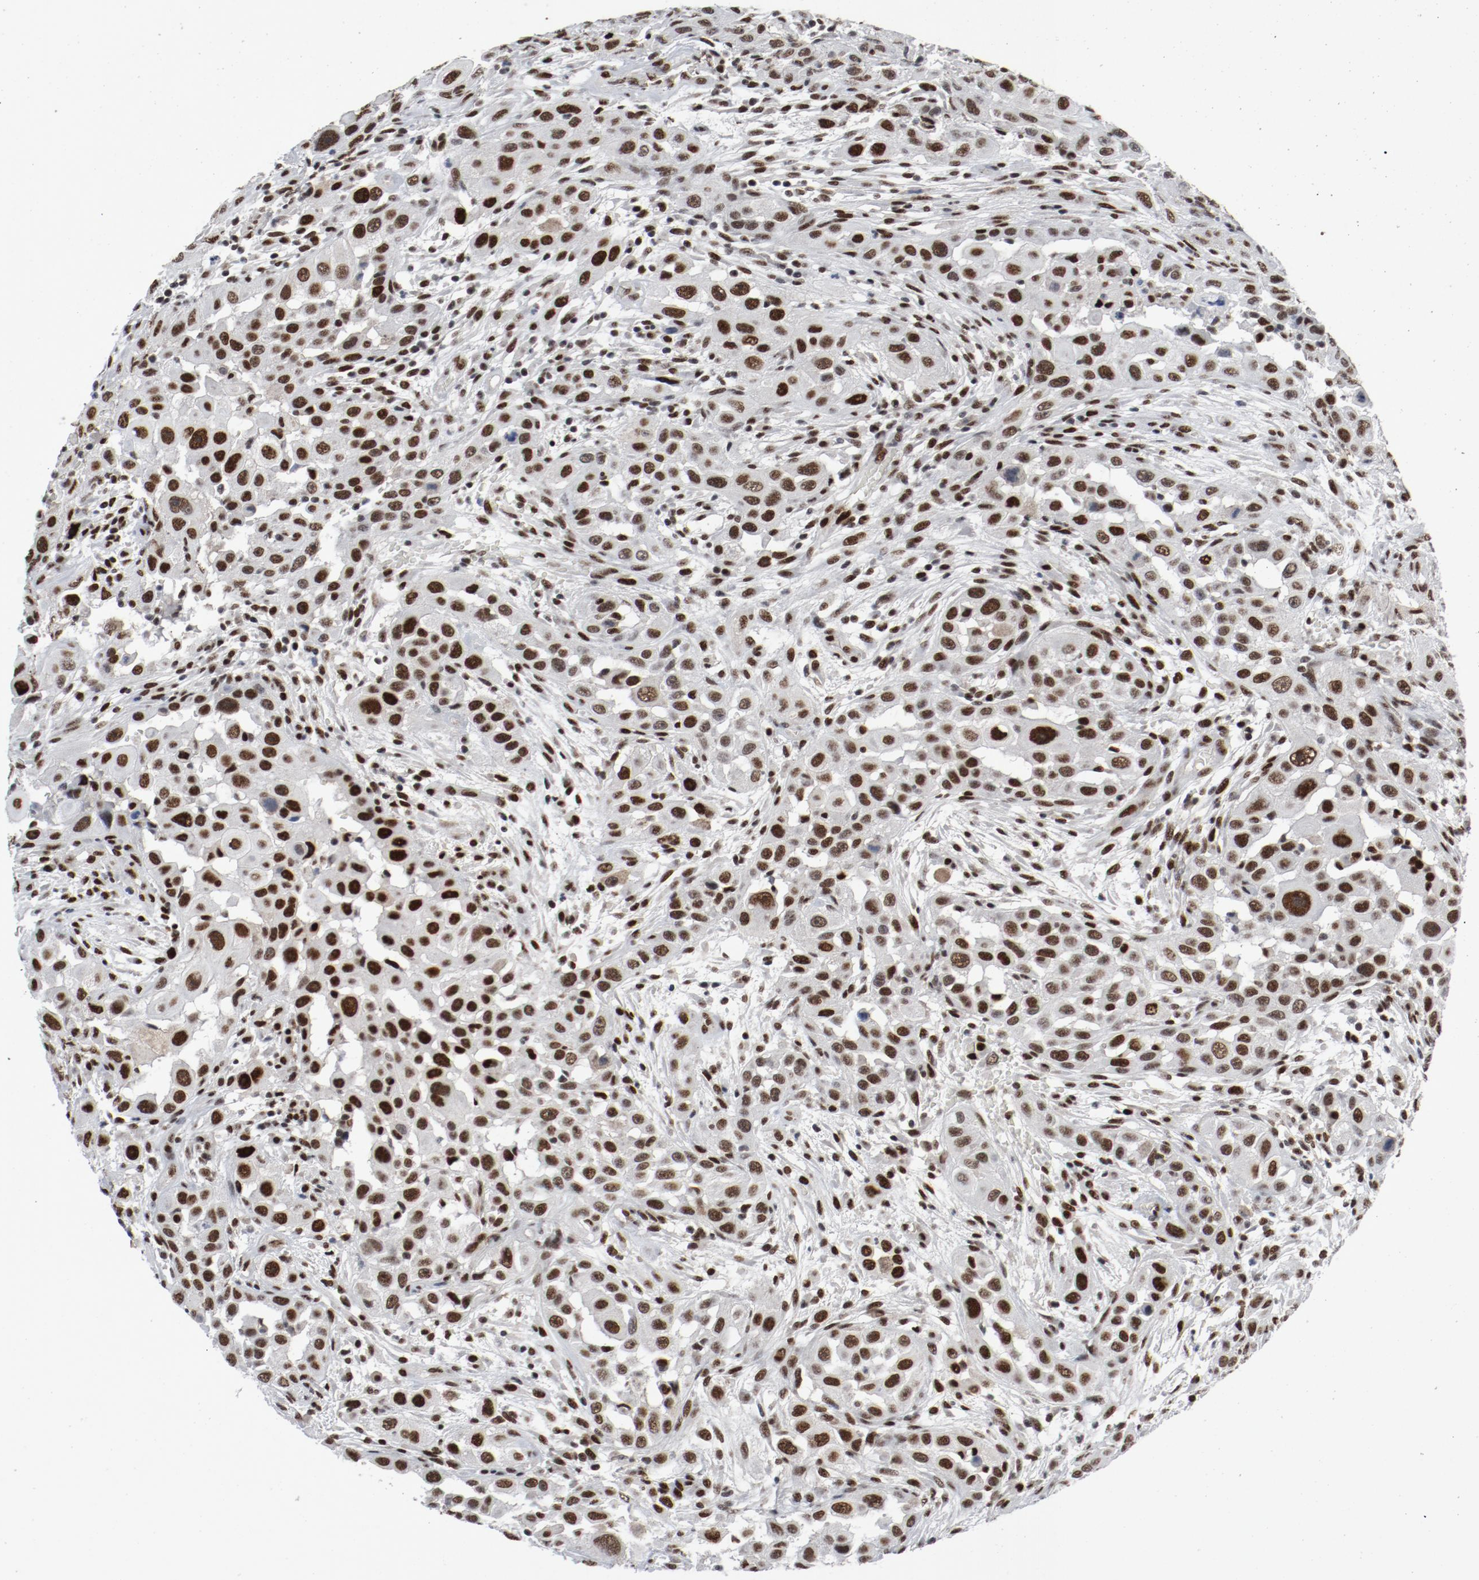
{"staining": {"intensity": "strong", "quantity": ">75%", "location": "nuclear"}, "tissue": "head and neck cancer", "cell_type": "Tumor cells", "image_type": "cancer", "snomed": [{"axis": "morphology", "description": "Carcinoma, NOS"}, {"axis": "topography", "description": "Head-Neck"}], "caption": "Immunohistochemistry (IHC) of head and neck cancer (carcinoma) demonstrates high levels of strong nuclear positivity in approximately >75% of tumor cells. (DAB = brown stain, brightfield microscopy at high magnification).", "gene": "JMJD6", "patient": {"sex": "male", "age": 87}}